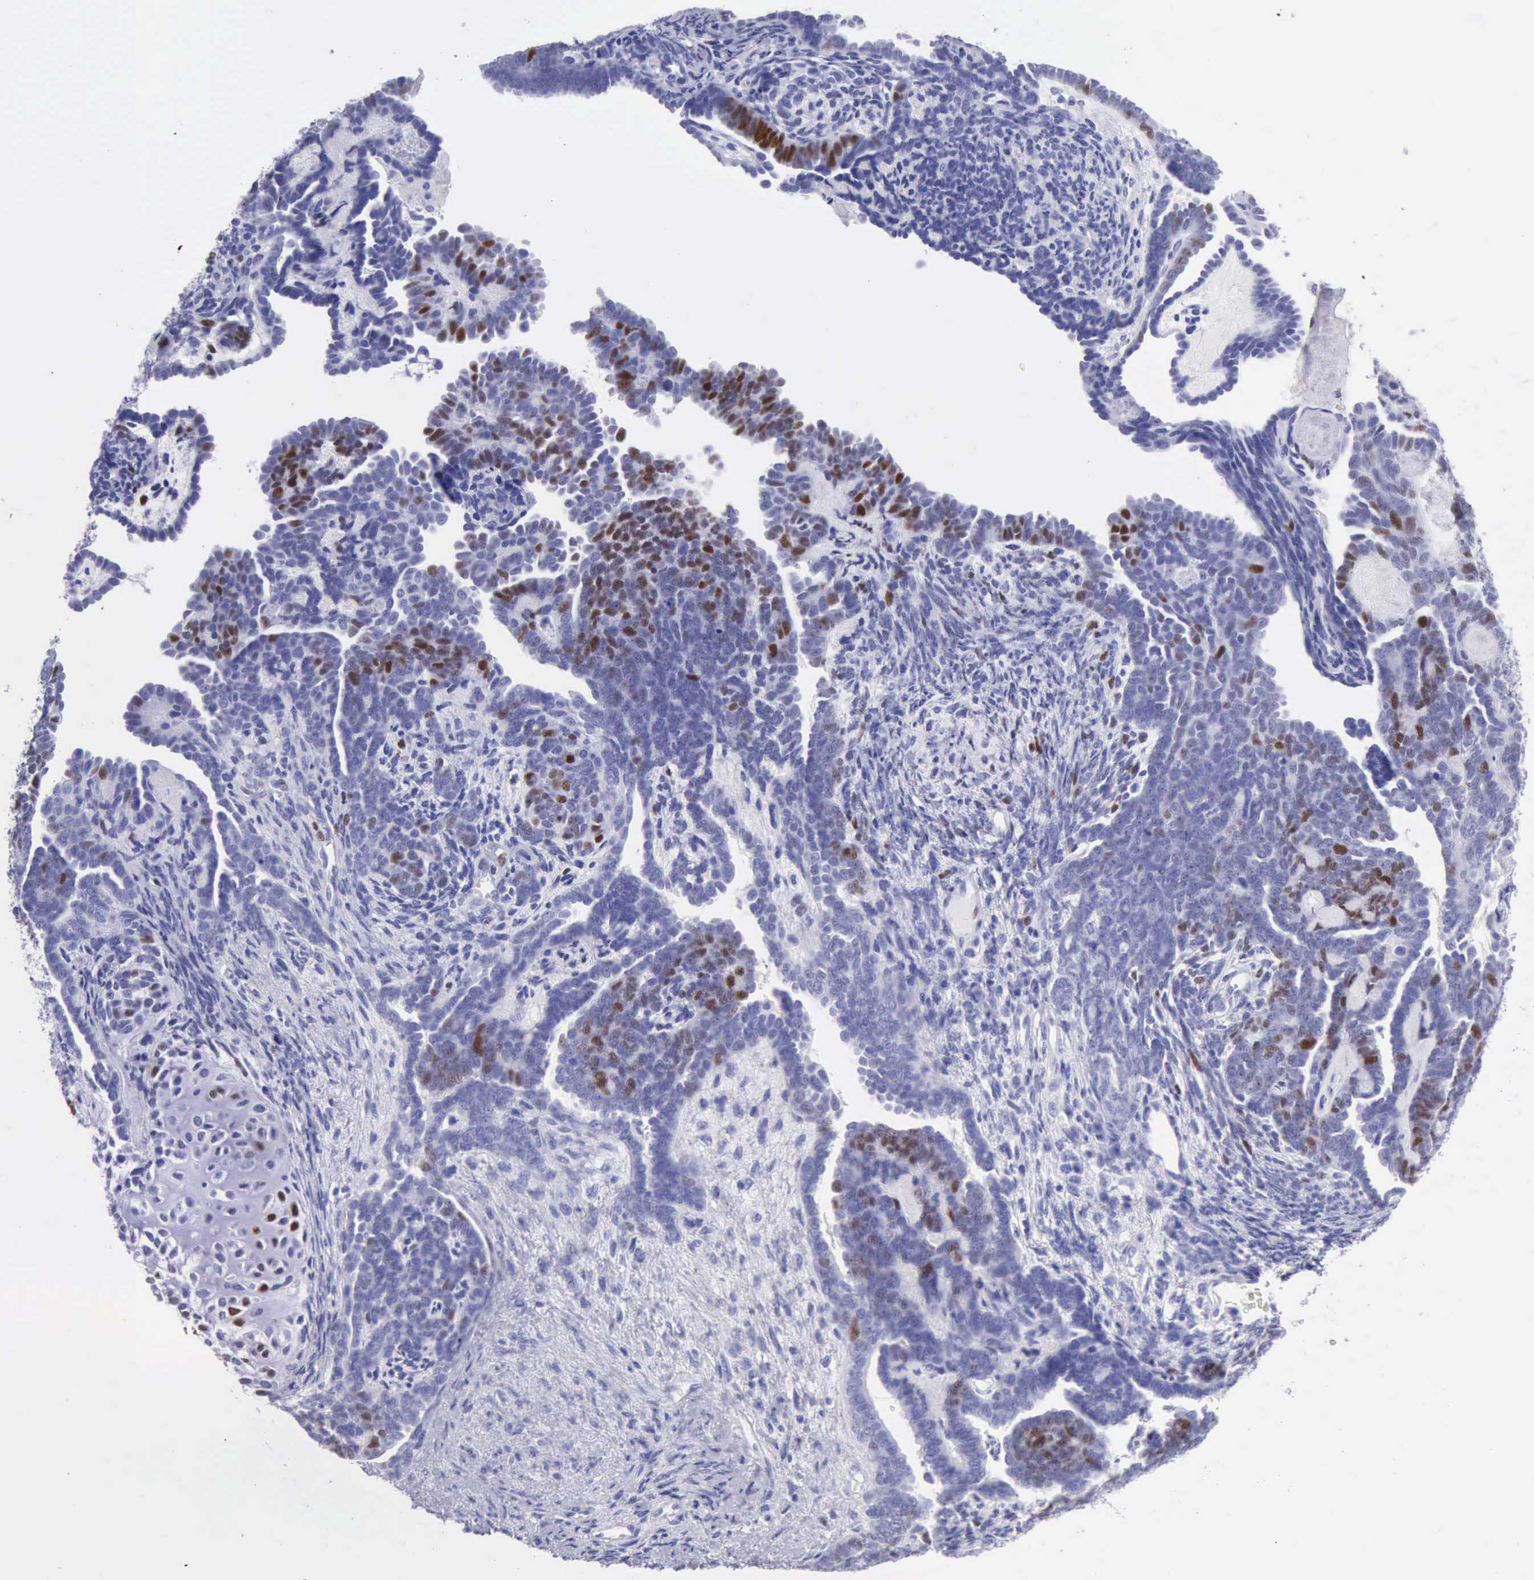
{"staining": {"intensity": "strong", "quantity": "<25%", "location": "nuclear"}, "tissue": "endometrial cancer", "cell_type": "Tumor cells", "image_type": "cancer", "snomed": [{"axis": "morphology", "description": "Neoplasm, malignant, NOS"}, {"axis": "topography", "description": "Endometrium"}], "caption": "This photomicrograph reveals endometrial cancer stained with IHC to label a protein in brown. The nuclear of tumor cells show strong positivity for the protein. Nuclei are counter-stained blue.", "gene": "MCM2", "patient": {"sex": "female", "age": 74}}